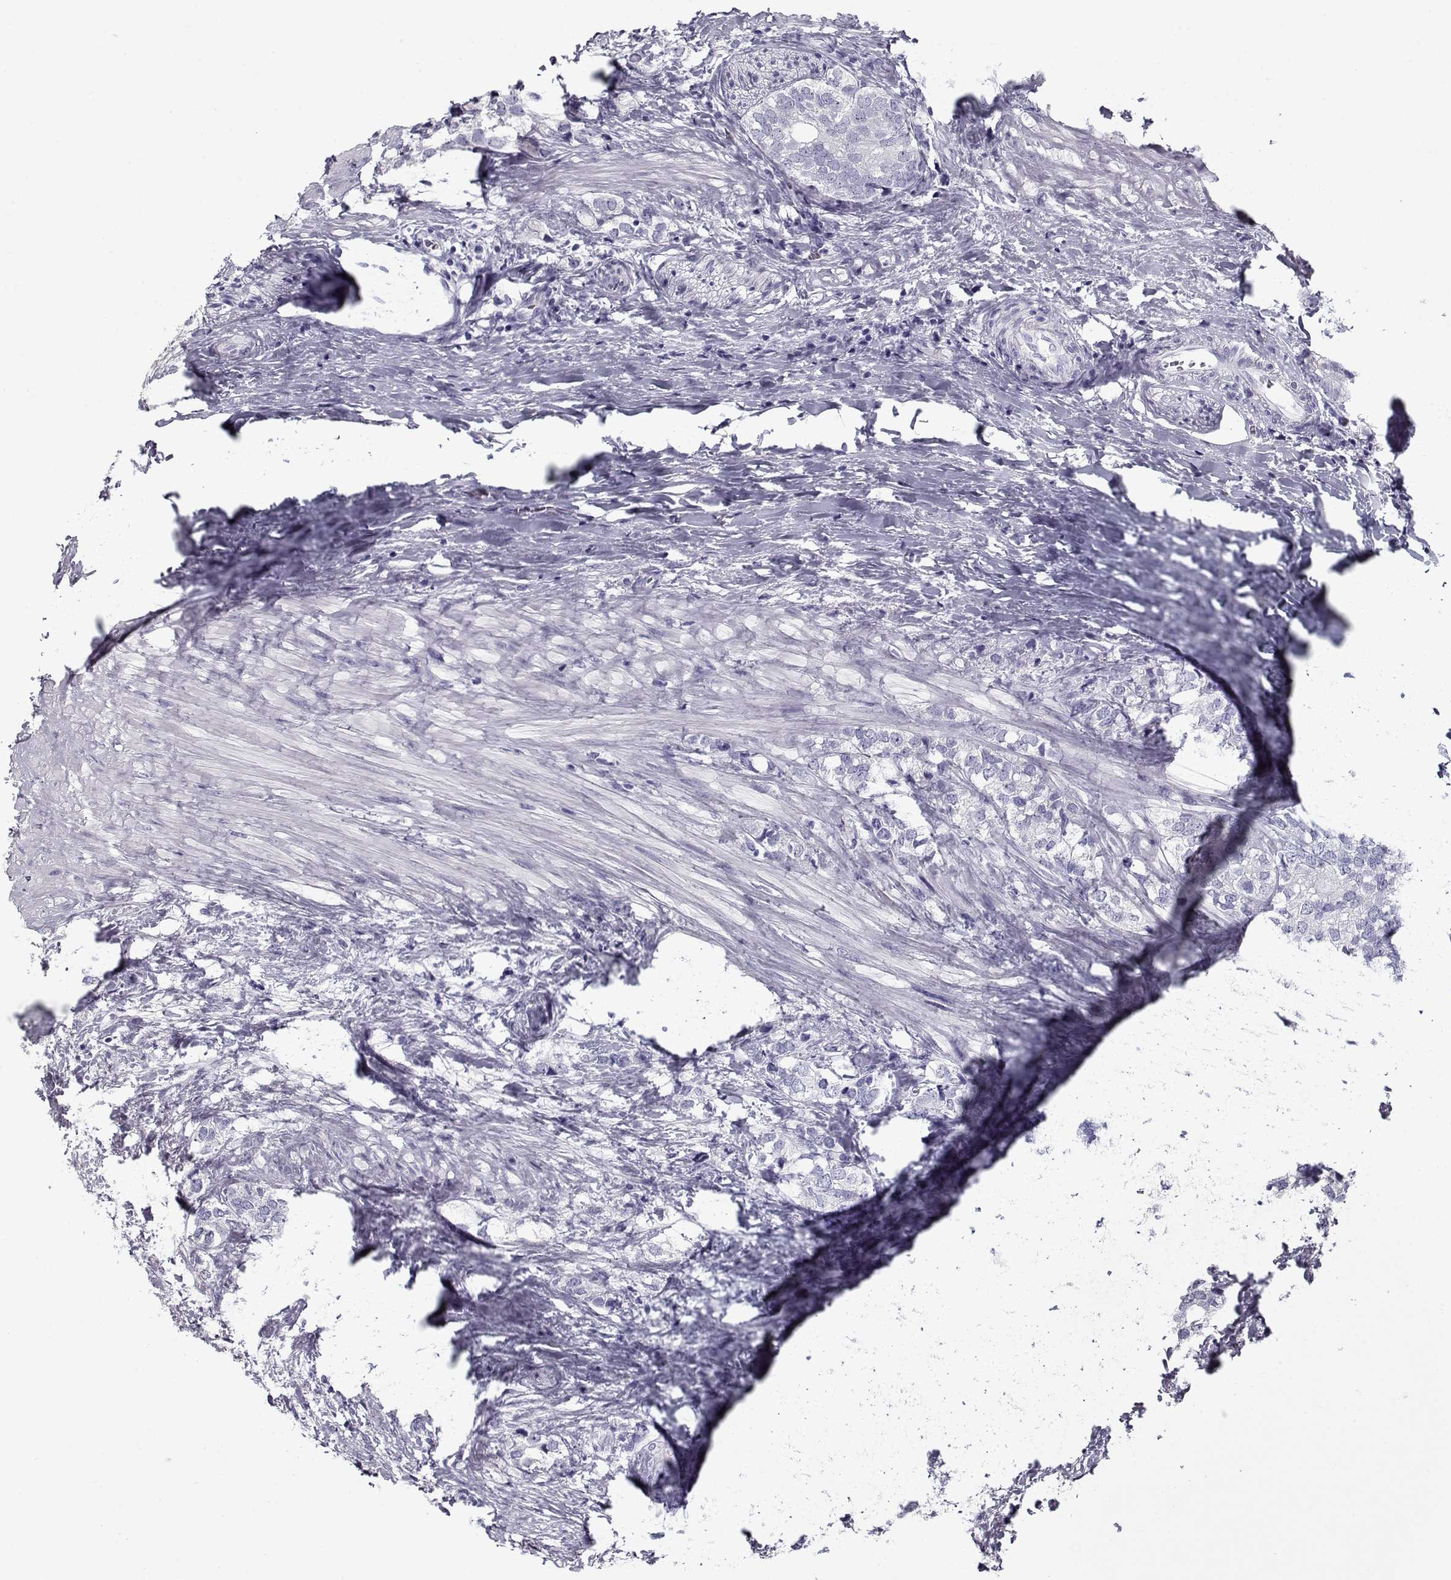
{"staining": {"intensity": "negative", "quantity": "none", "location": "none"}, "tissue": "prostate cancer", "cell_type": "Tumor cells", "image_type": "cancer", "snomed": [{"axis": "morphology", "description": "Adenocarcinoma, NOS"}, {"axis": "topography", "description": "Prostate and seminal vesicle, NOS"}], "caption": "IHC of prostate adenocarcinoma displays no expression in tumor cells.", "gene": "GAGE2A", "patient": {"sex": "male", "age": 63}}